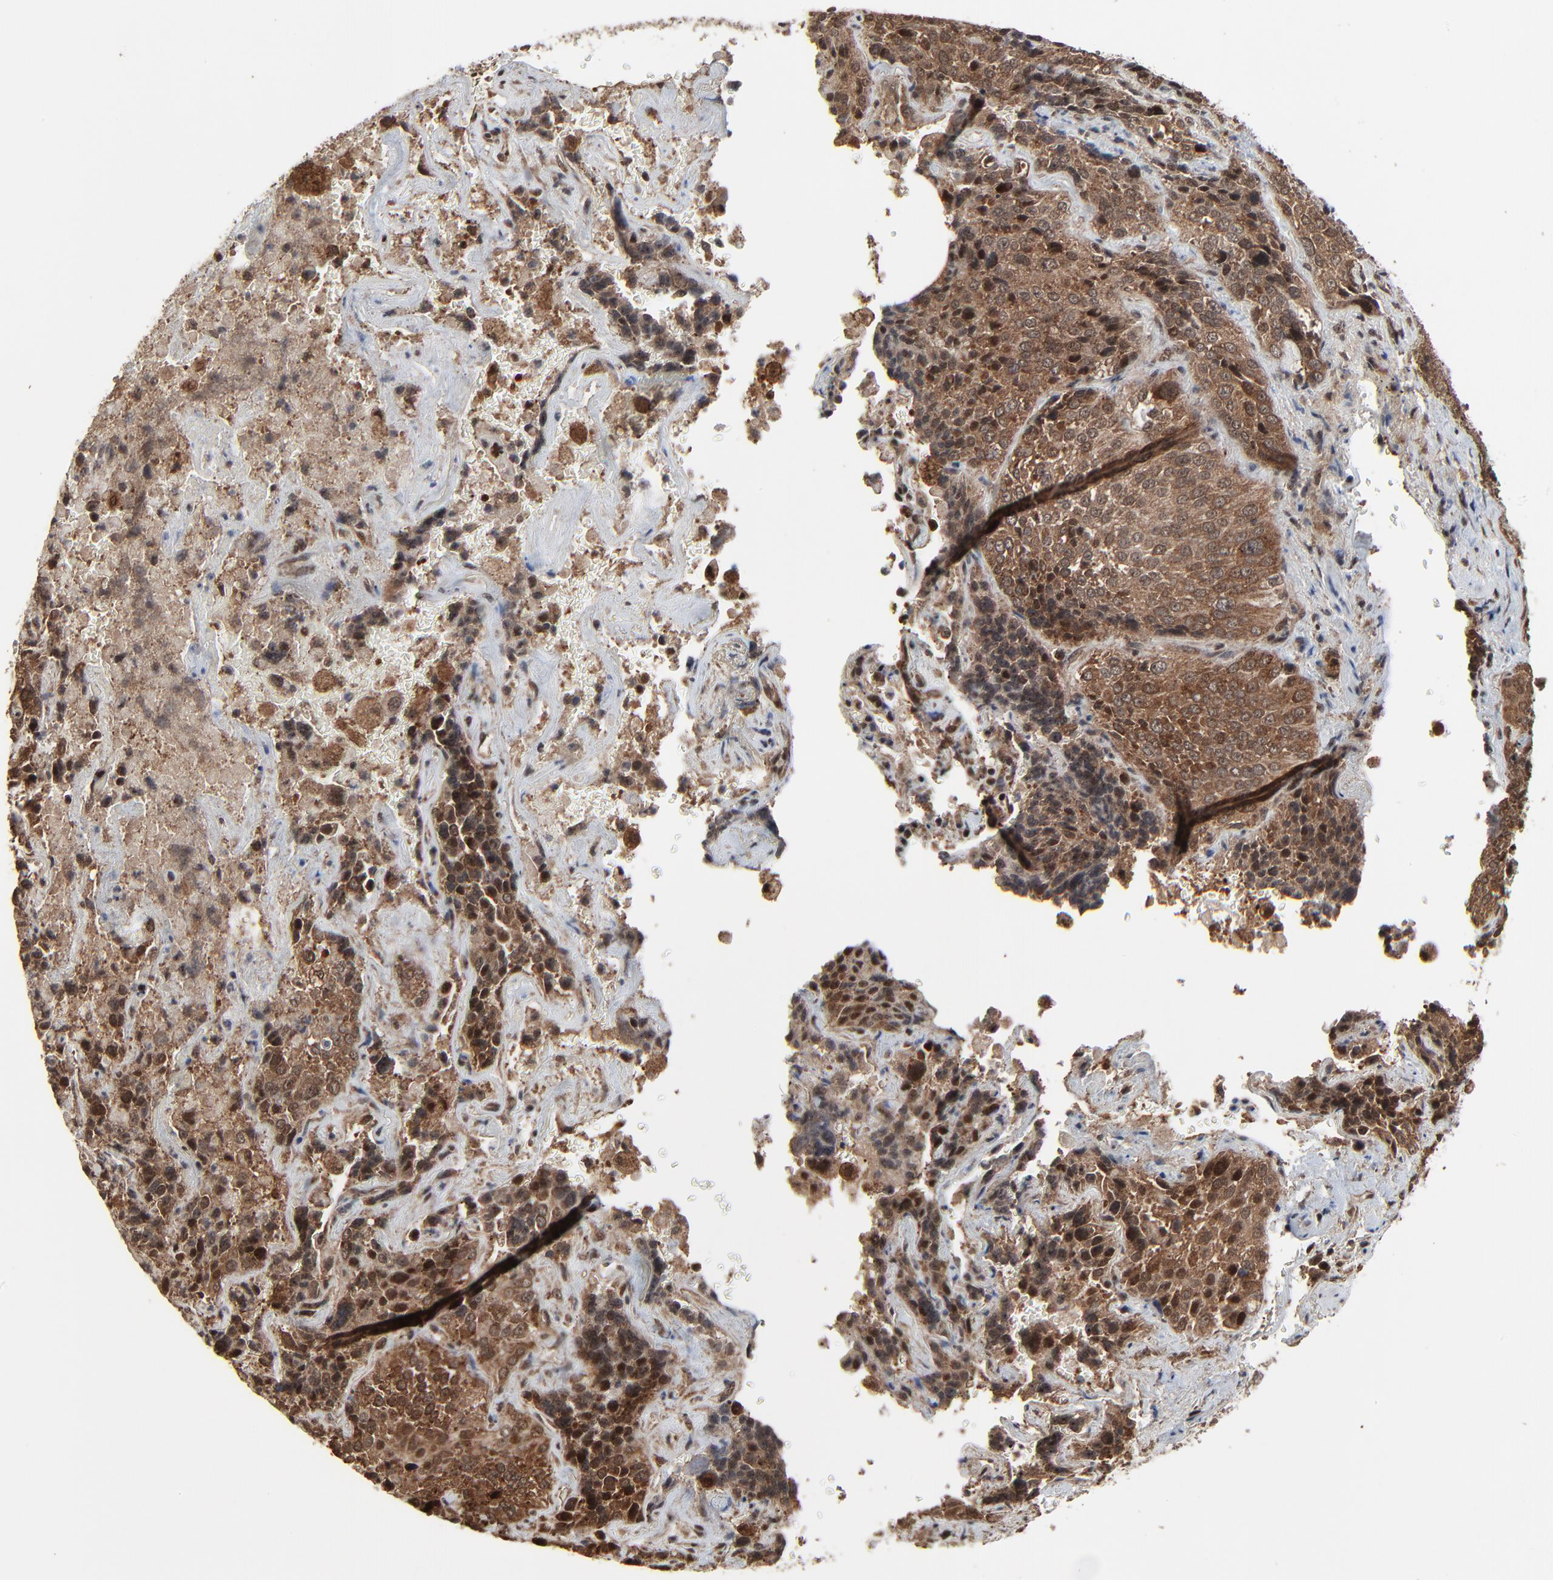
{"staining": {"intensity": "moderate", "quantity": ">75%", "location": "cytoplasmic/membranous,nuclear"}, "tissue": "lung cancer", "cell_type": "Tumor cells", "image_type": "cancer", "snomed": [{"axis": "morphology", "description": "Squamous cell carcinoma, NOS"}, {"axis": "topography", "description": "Lung"}], "caption": "A high-resolution photomicrograph shows immunohistochemistry staining of lung cancer, which exhibits moderate cytoplasmic/membranous and nuclear positivity in approximately >75% of tumor cells.", "gene": "RHOJ", "patient": {"sex": "male", "age": 54}}